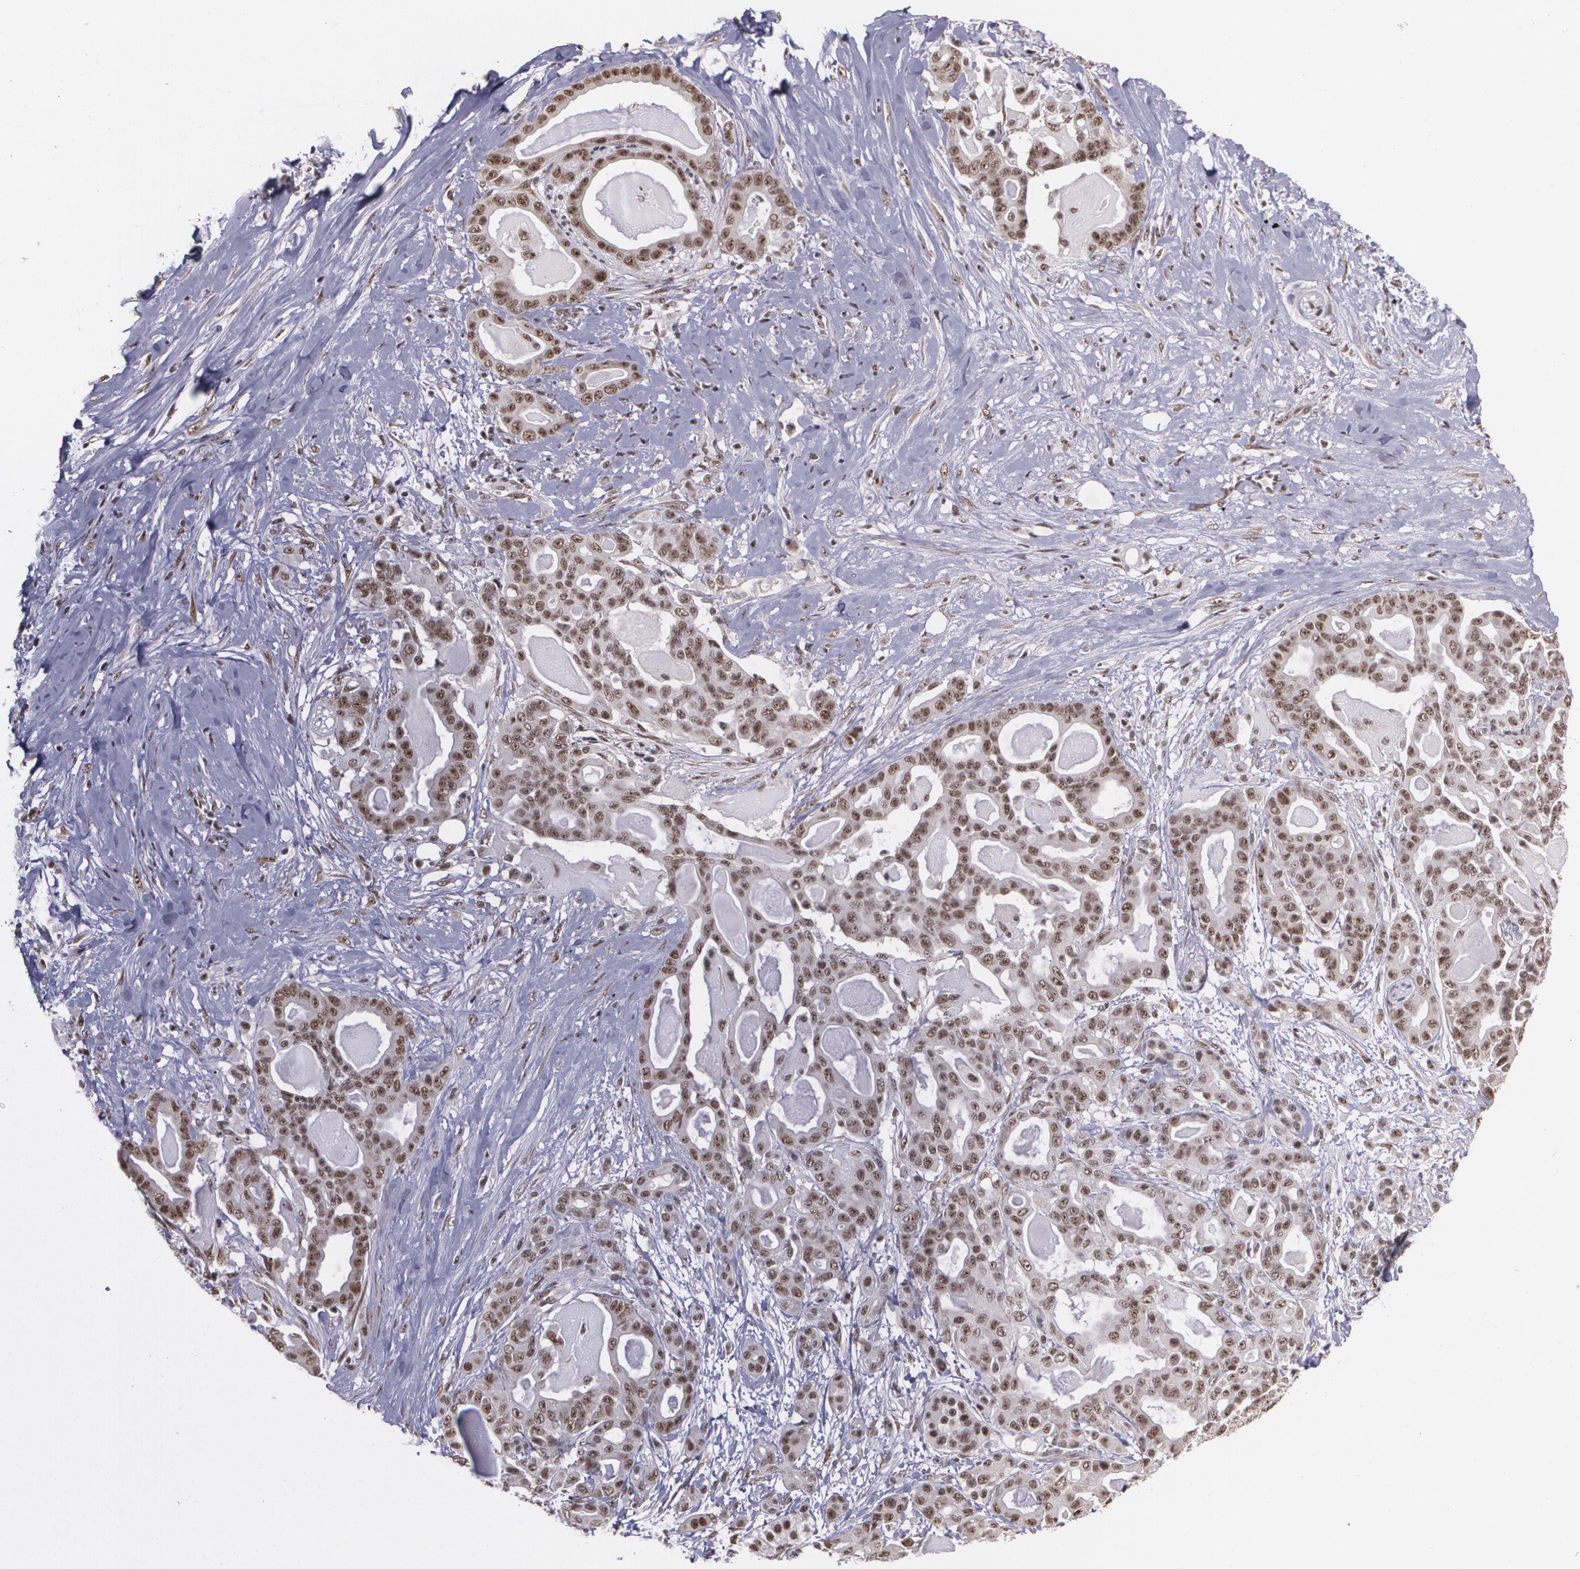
{"staining": {"intensity": "moderate", "quantity": ">75%", "location": "nuclear"}, "tissue": "pancreatic cancer", "cell_type": "Tumor cells", "image_type": "cancer", "snomed": [{"axis": "morphology", "description": "Adenocarcinoma, NOS"}, {"axis": "topography", "description": "Pancreas"}], "caption": "Protein positivity by immunohistochemistry (IHC) demonstrates moderate nuclear staining in approximately >75% of tumor cells in adenocarcinoma (pancreatic).", "gene": "C6orf15", "patient": {"sex": "male", "age": 63}}